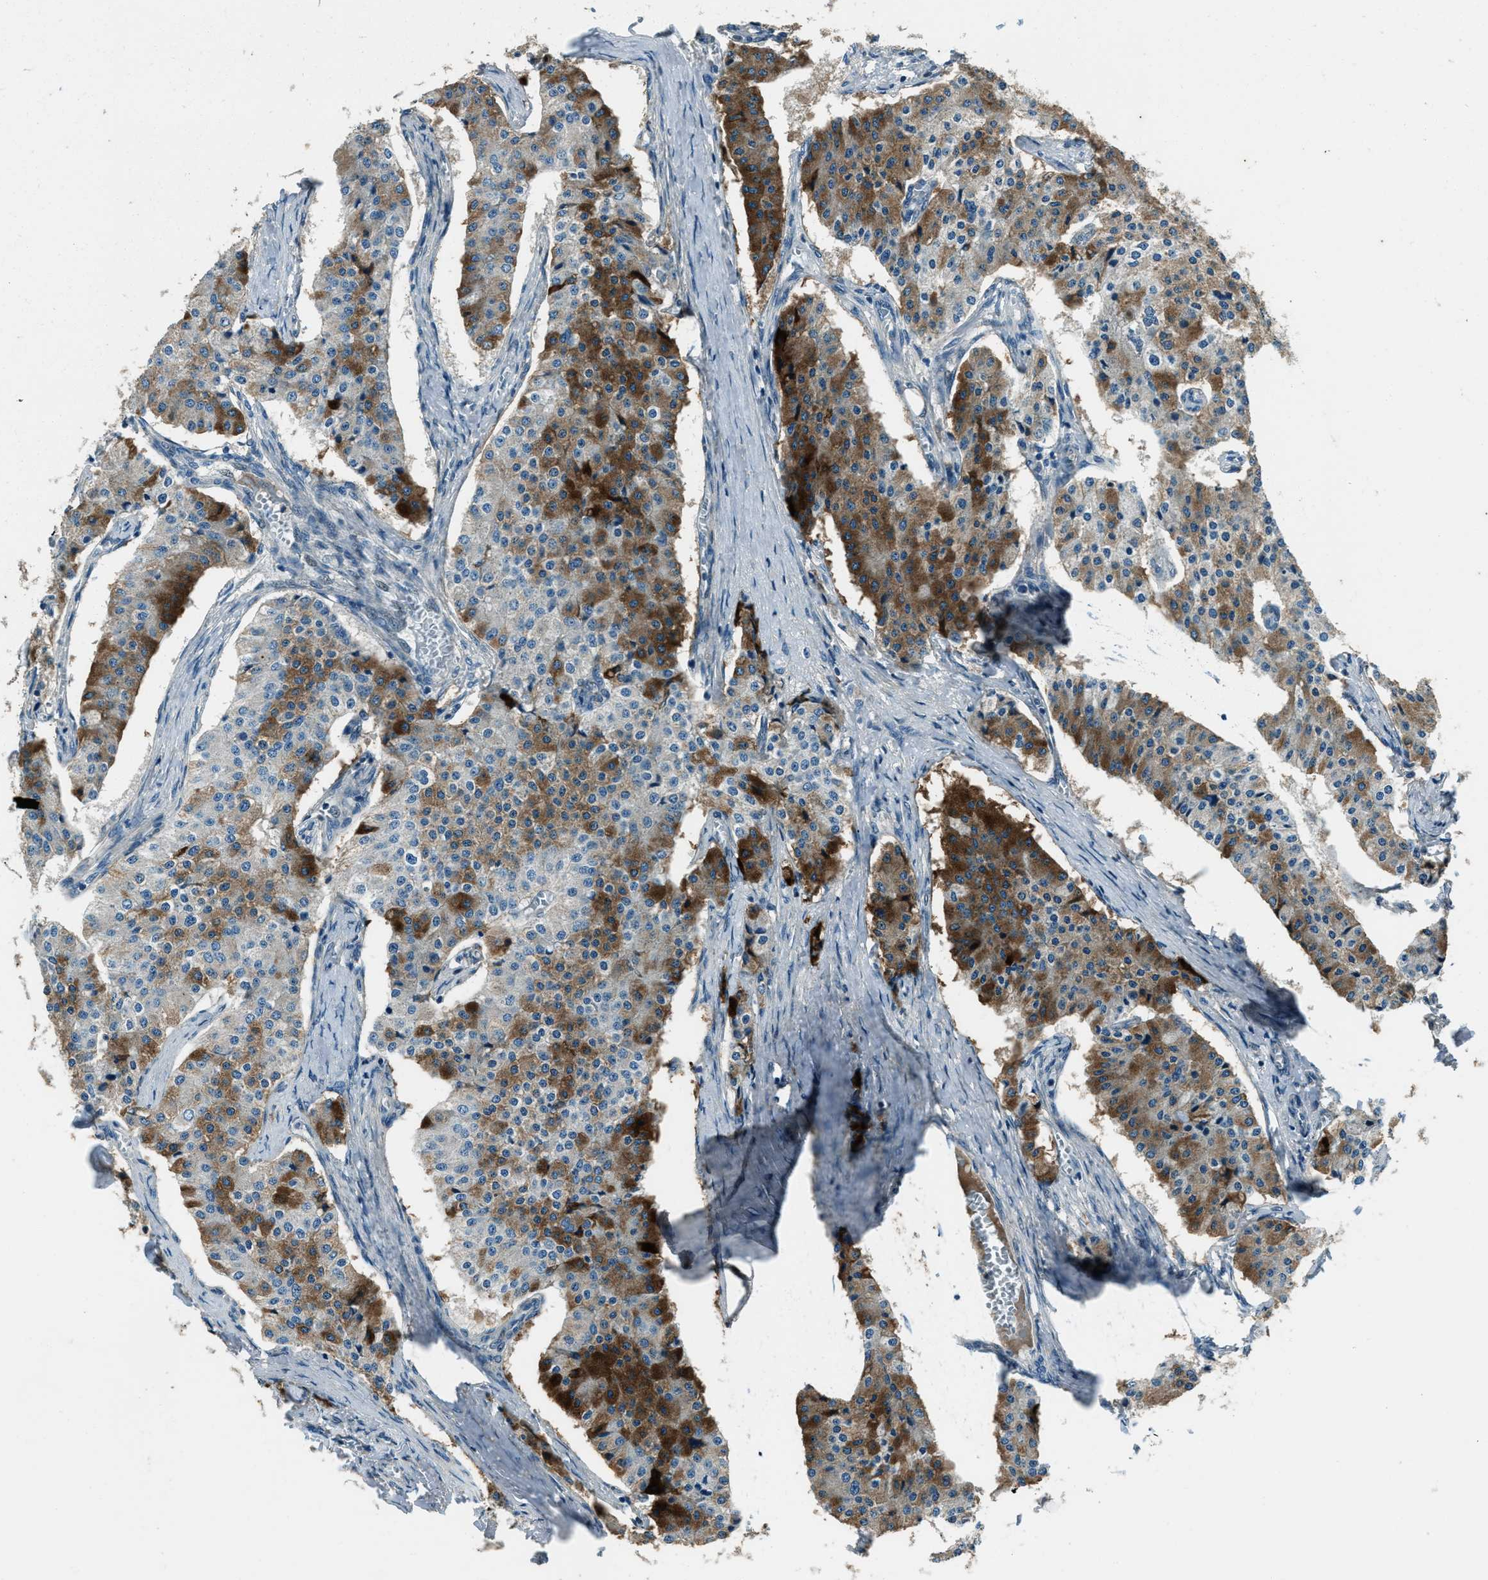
{"staining": {"intensity": "moderate", "quantity": "25%-75%", "location": "cytoplasmic/membranous"}, "tissue": "carcinoid", "cell_type": "Tumor cells", "image_type": "cancer", "snomed": [{"axis": "morphology", "description": "Carcinoid, malignant, NOS"}, {"axis": "topography", "description": "Colon"}], "caption": "Carcinoid stained for a protein exhibits moderate cytoplasmic/membranous positivity in tumor cells.", "gene": "SVIL", "patient": {"sex": "female", "age": 52}}